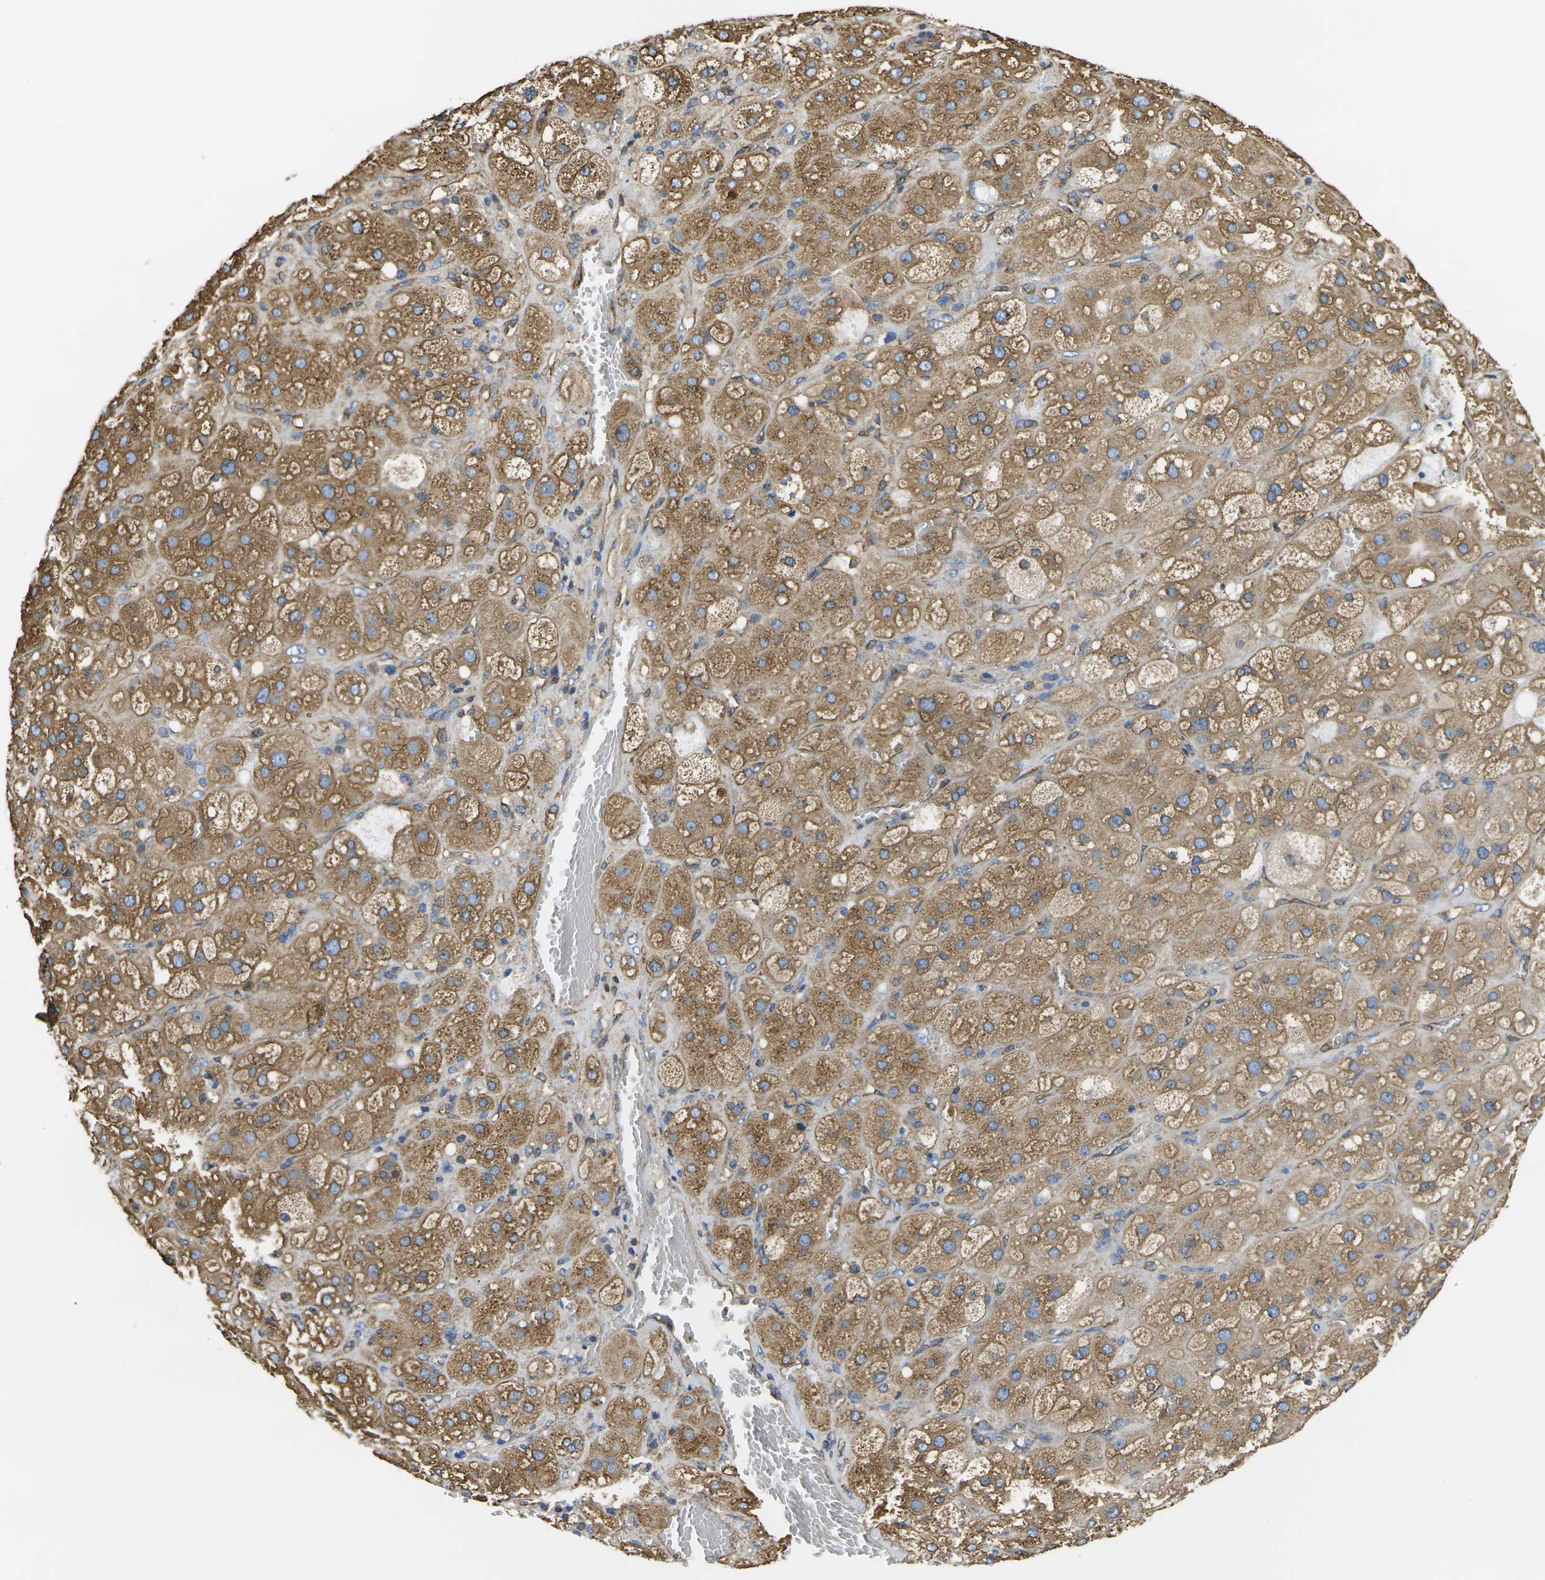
{"staining": {"intensity": "moderate", "quantity": ">75%", "location": "cytoplasmic/membranous"}, "tissue": "adrenal gland", "cell_type": "Glandular cells", "image_type": "normal", "snomed": [{"axis": "morphology", "description": "Normal tissue, NOS"}, {"axis": "topography", "description": "Adrenal gland"}], "caption": "Immunohistochemistry image of normal adrenal gland: human adrenal gland stained using immunohistochemistry (IHC) displays medium levels of moderate protein expression localized specifically in the cytoplasmic/membranous of glandular cells, appearing as a cytoplasmic/membranous brown color.", "gene": "FAM110D", "patient": {"sex": "female", "age": 47}}